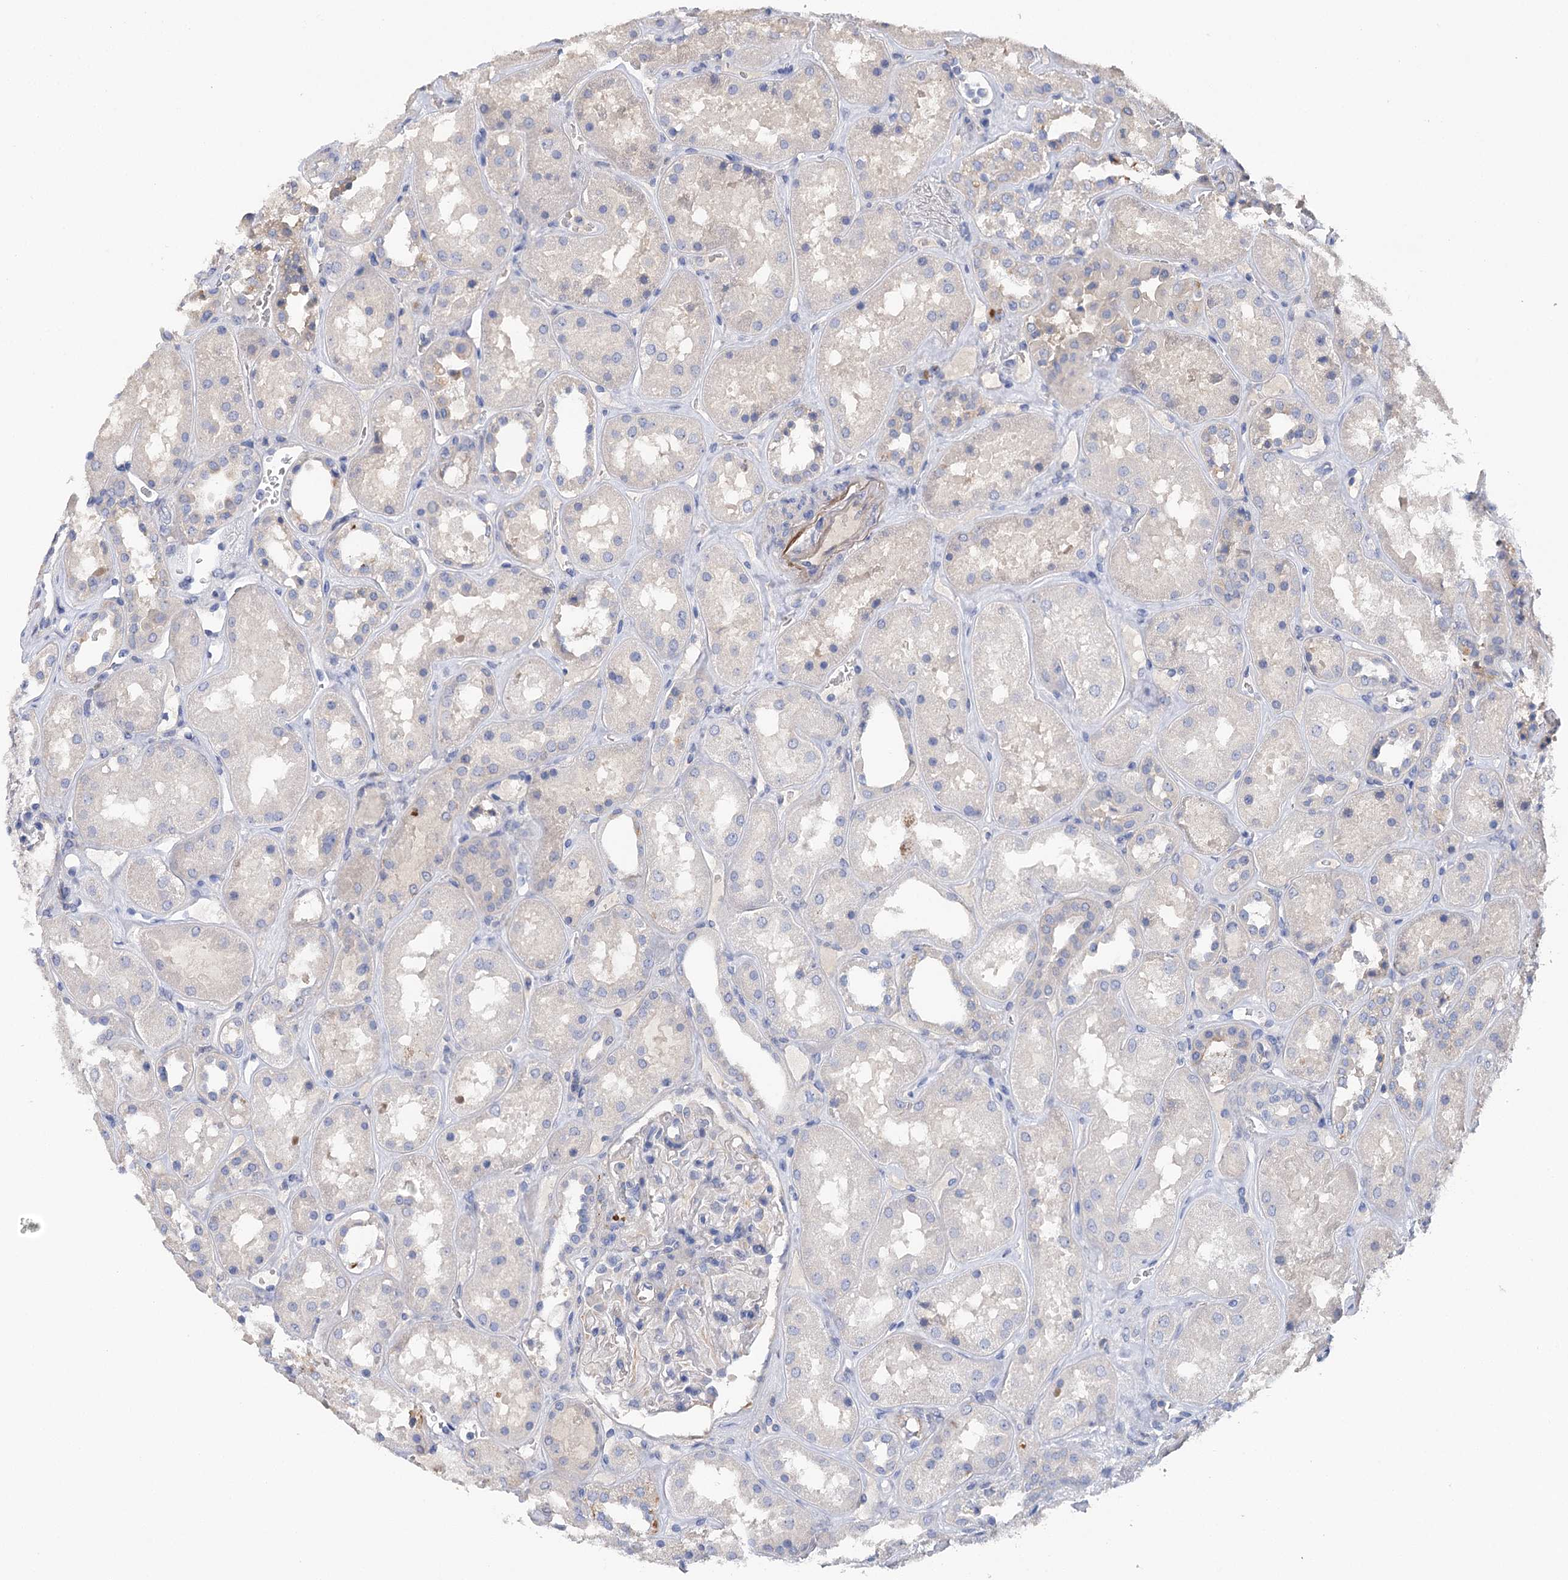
{"staining": {"intensity": "negative", "quantity": "none", "location": "none"}, "tissue": "kidney", "cell_type": "Cells in glomeruli", "image_type": "normal", "snomed": [{"axis": "morphology", "description": "Normal tissue, NOS"}, {"axis": "topography", "description": "Kidney"}], "caption": "The micrograph displays no significant expression in cells in glomeruli of kidney. (Immunohistochemistry, brightfield microscopy, high magnification).", "gene": "EPYC", "patient": {"sex": "male", "age": 70}}